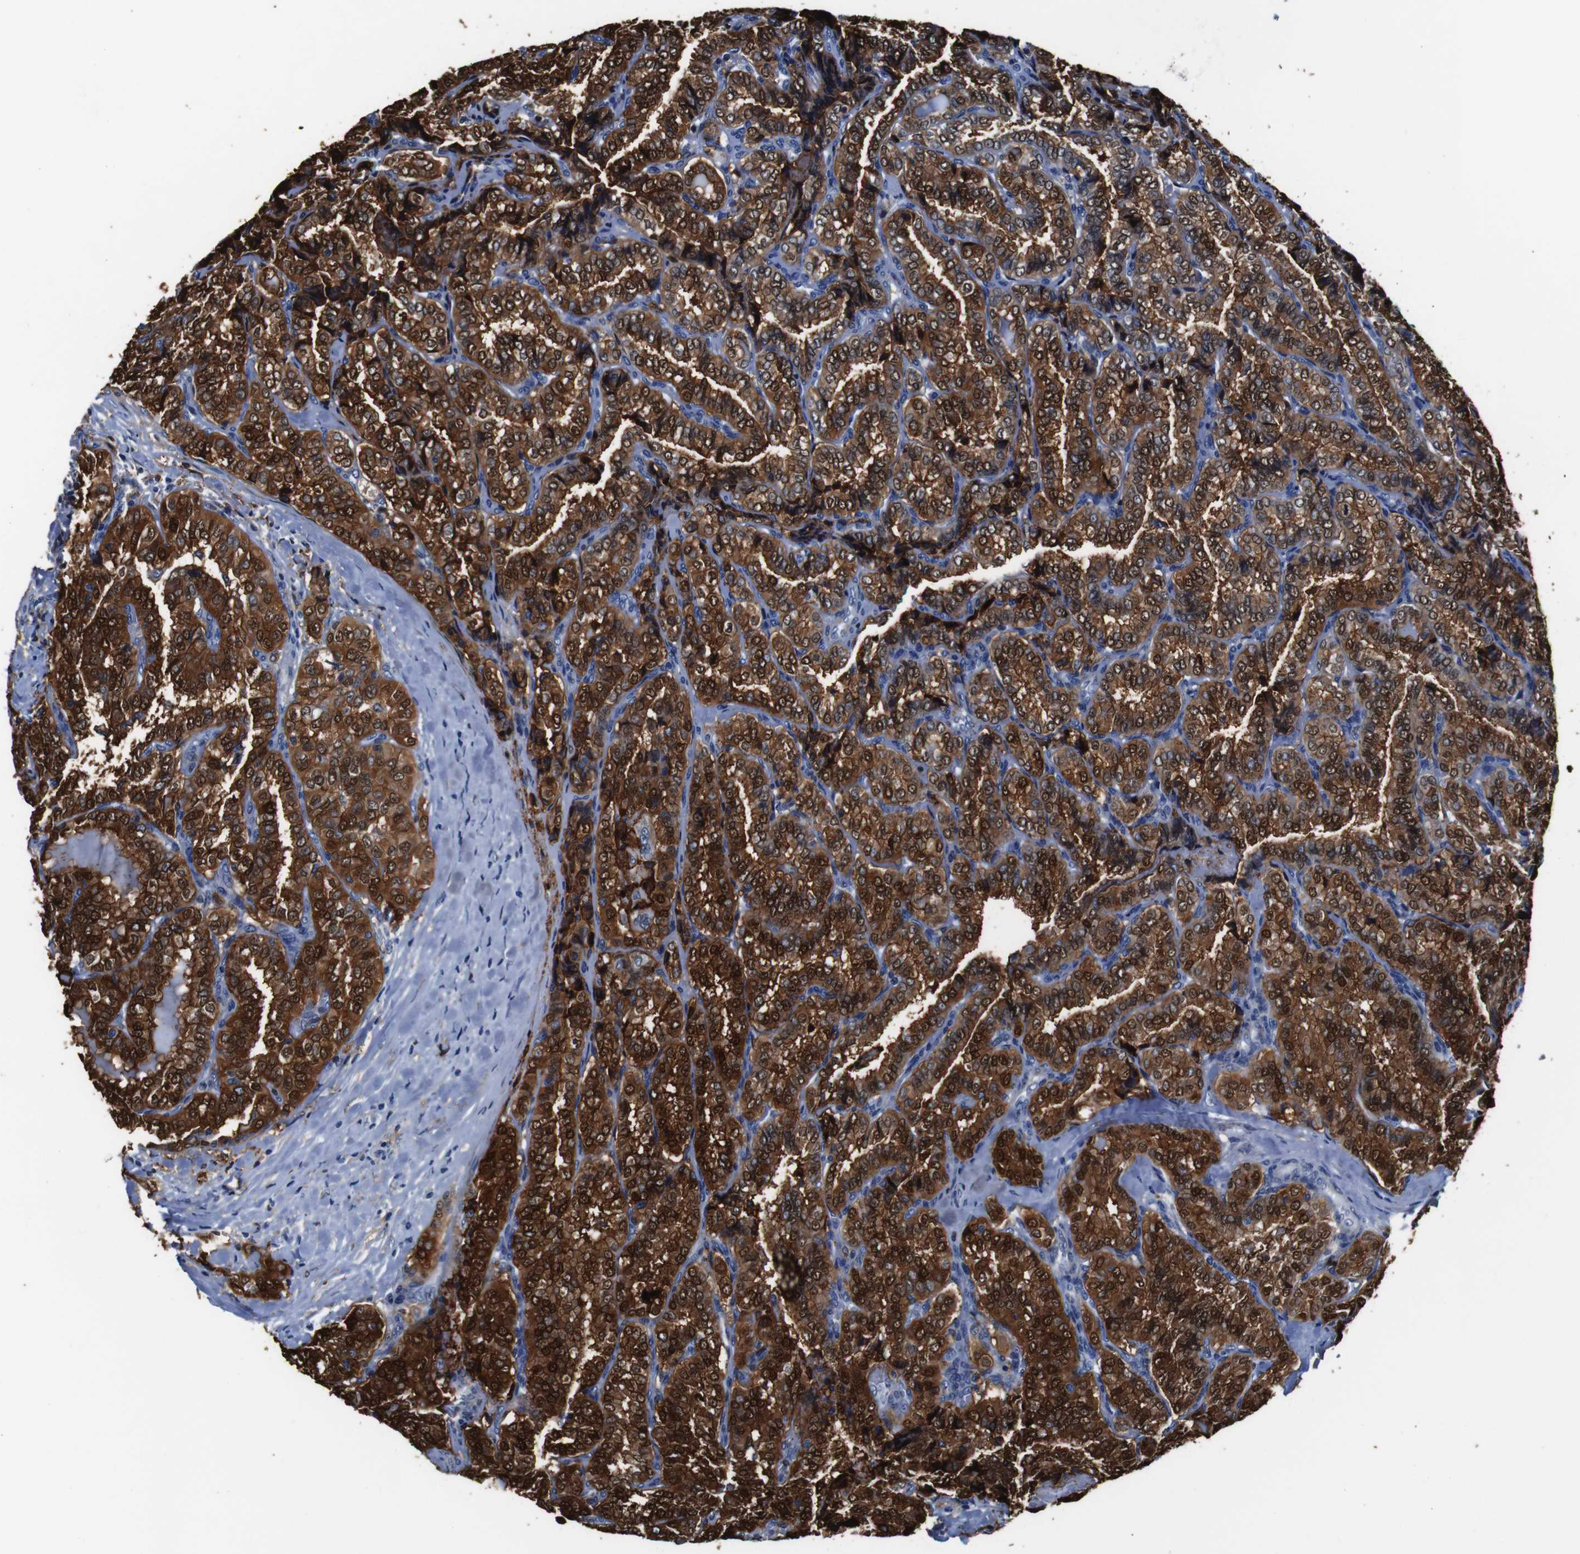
{"staining": {"intensity": "strong", "quantity": ">75%", "location": "cytoplasmic/membranous,nuclear"}, "tissue": "thyroid cancer", "cell_type": "Tumor cells", "image_type": "cancer", "snomed": [{"axis": "morphology", "description": "Normal tissue, NOS"}, {"axis": "morphology", "description": "Papillary adenocarcinoma, NOS"}, {"axis": "topography", "description": "Thyroid gland"}], "caption": "A histopathology image of human papillary adenocarcinoma (thyroid) stained for a protein demonstrates strong cytoplasmic/membranous and nuclear brown staining in tumor cells. The protein is shown in brown color, while the nuclei are stained blue.", "gene": "ANXA1", "patient": {"sex": "female", "age": 30}}